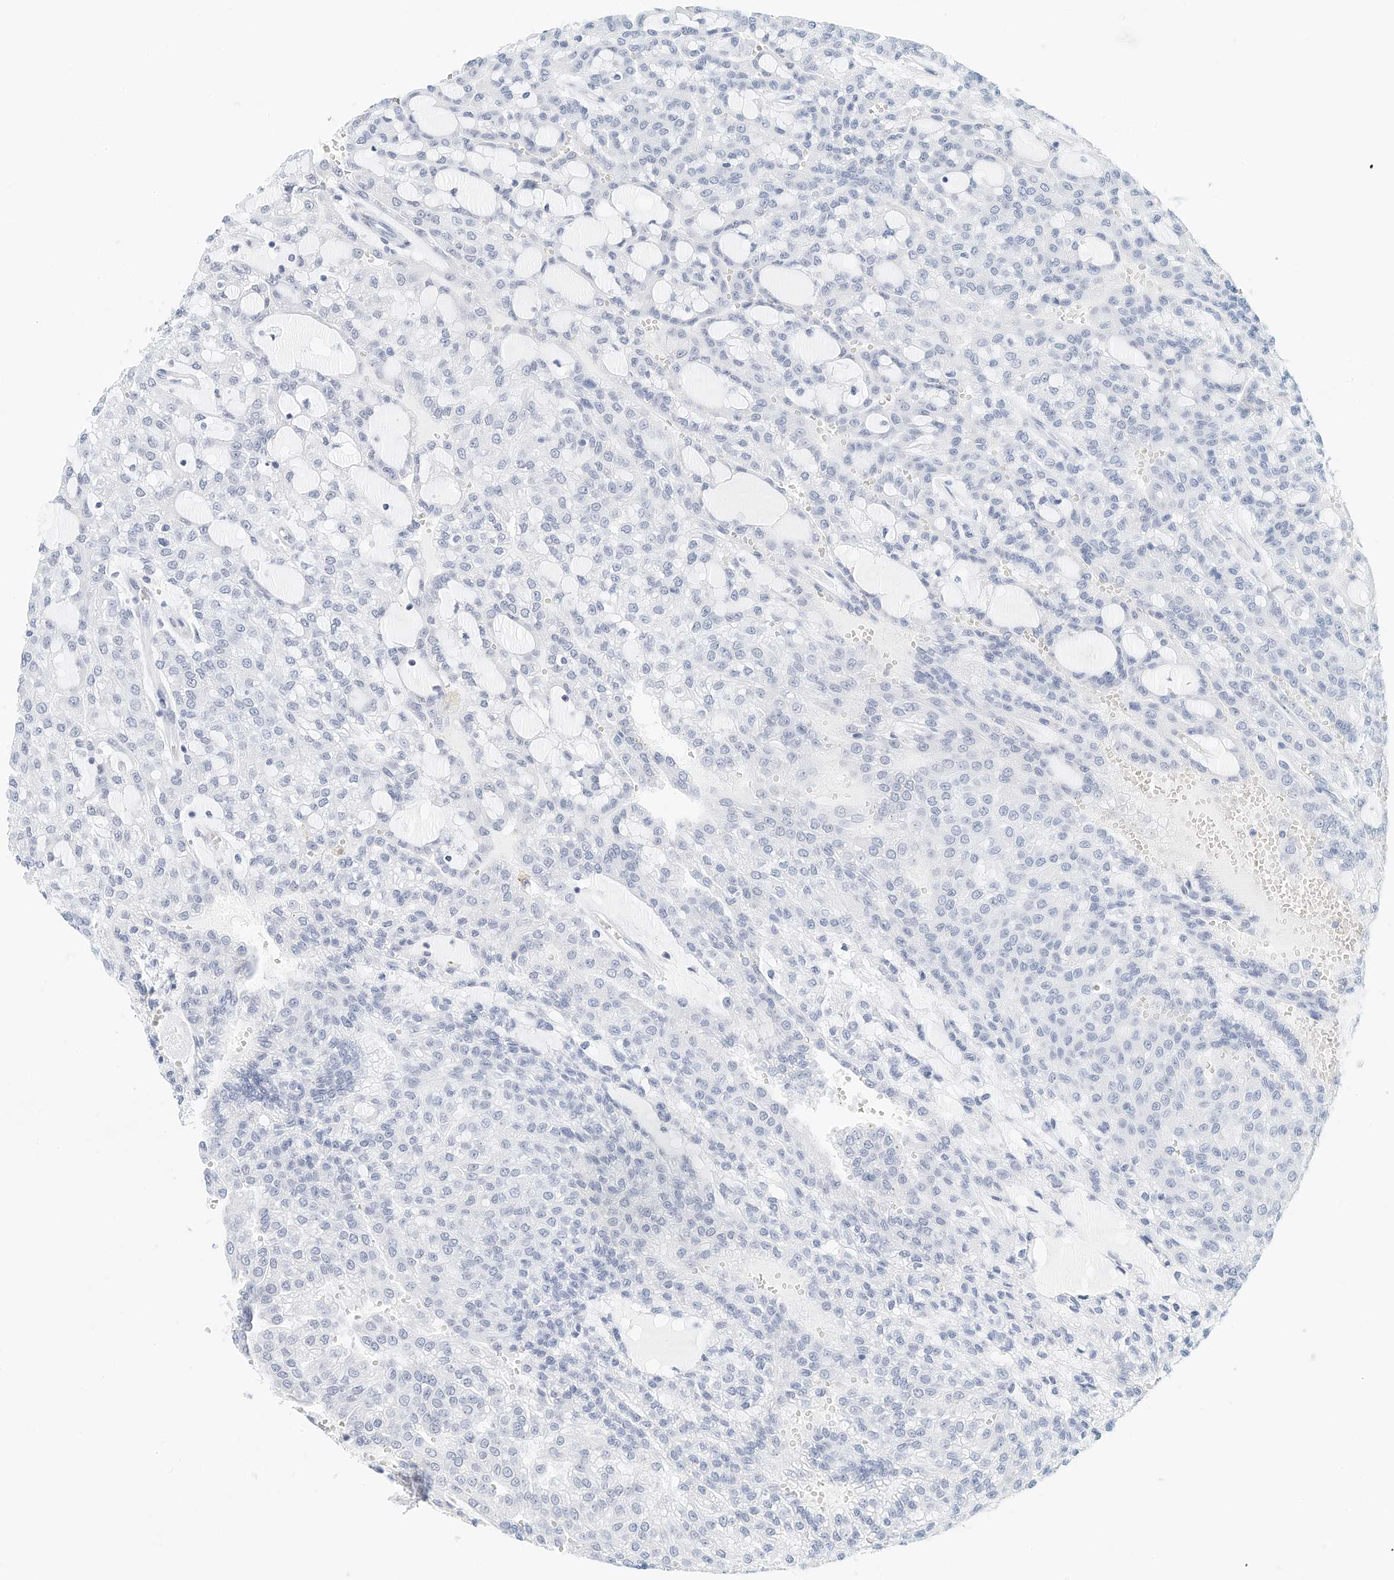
{"staining": {"intensity": "negative", "quantity": "none", "location": "none"}, "tissue": "renal cancer", "cell_type": "Tumor cells", "image_type": "cancer", "snomed": [{"axis": "morphology", "description": "Adenocarcinoma, NOS"}, {"axis": "topography", "description": "Kidney"}], "caption": "Tumor cells are negative for protein expression in human renal cancer (adenocarcinoma).", "gene": "ARHGAP28", "patient": {"sex": "male", "age": 63}}